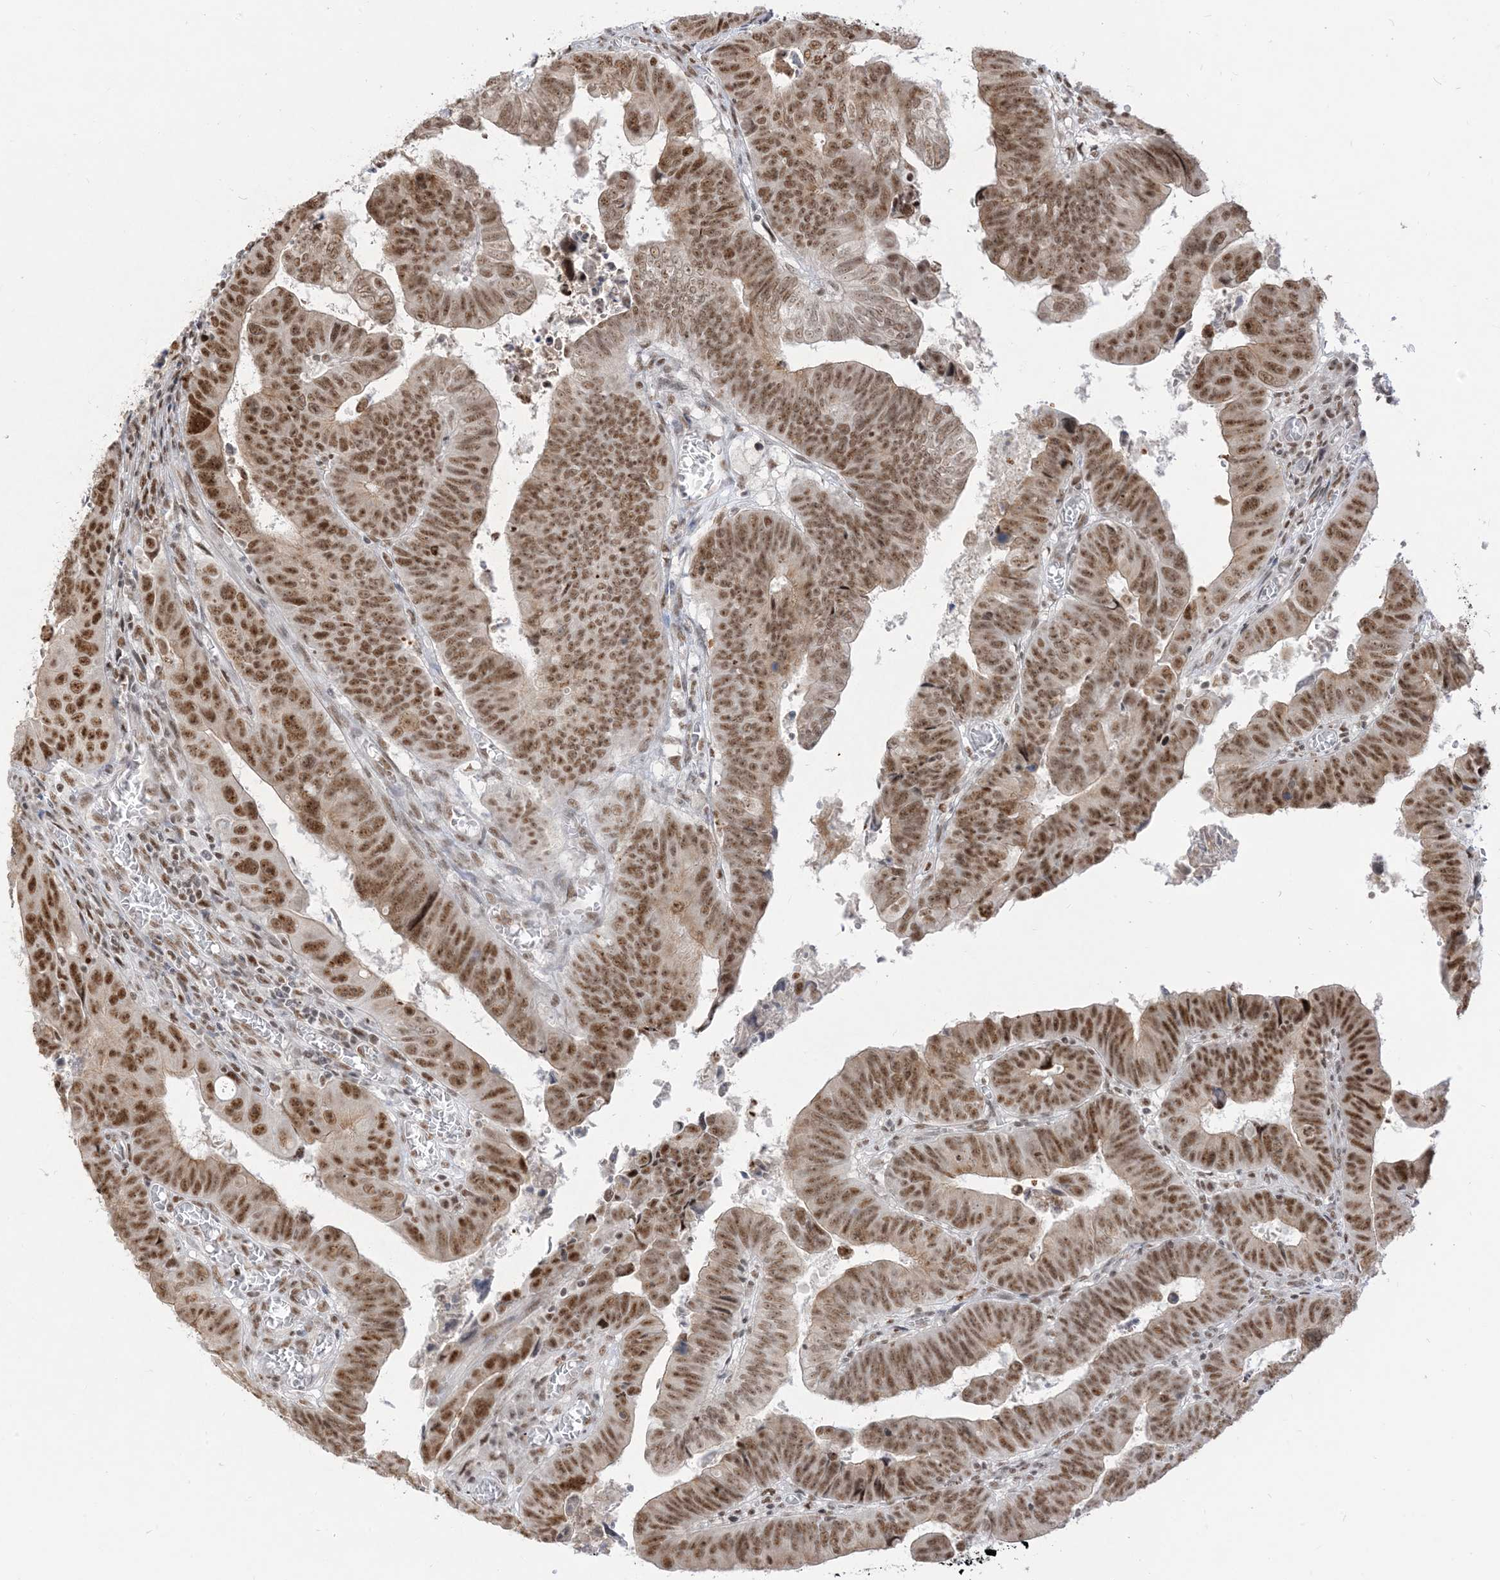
{"staining": {"intensity": "moderate", "quantity": ">75%", "location": "nuclear"}, "tissue": "colorectal cancer", "cell_type": "Tumor cells", "image_type": "cancer", "snomed": [{"axis": "morphology", "description": "Normal tissue, NOS"}, {"axis": "morphology", "description": "Adenocarcinoma, NOS"}, {"axis": "topography", "description": "Rectum"}], "caption": "Colorectal cancer (adenocarcinoma) stained with immunohistochemistry (IHC) demonstrates moderate nuclear expression in approximately >75% of tumor cells.", "gene": "ARGLU1", "patient": {"sex": "female", "age": 65}}